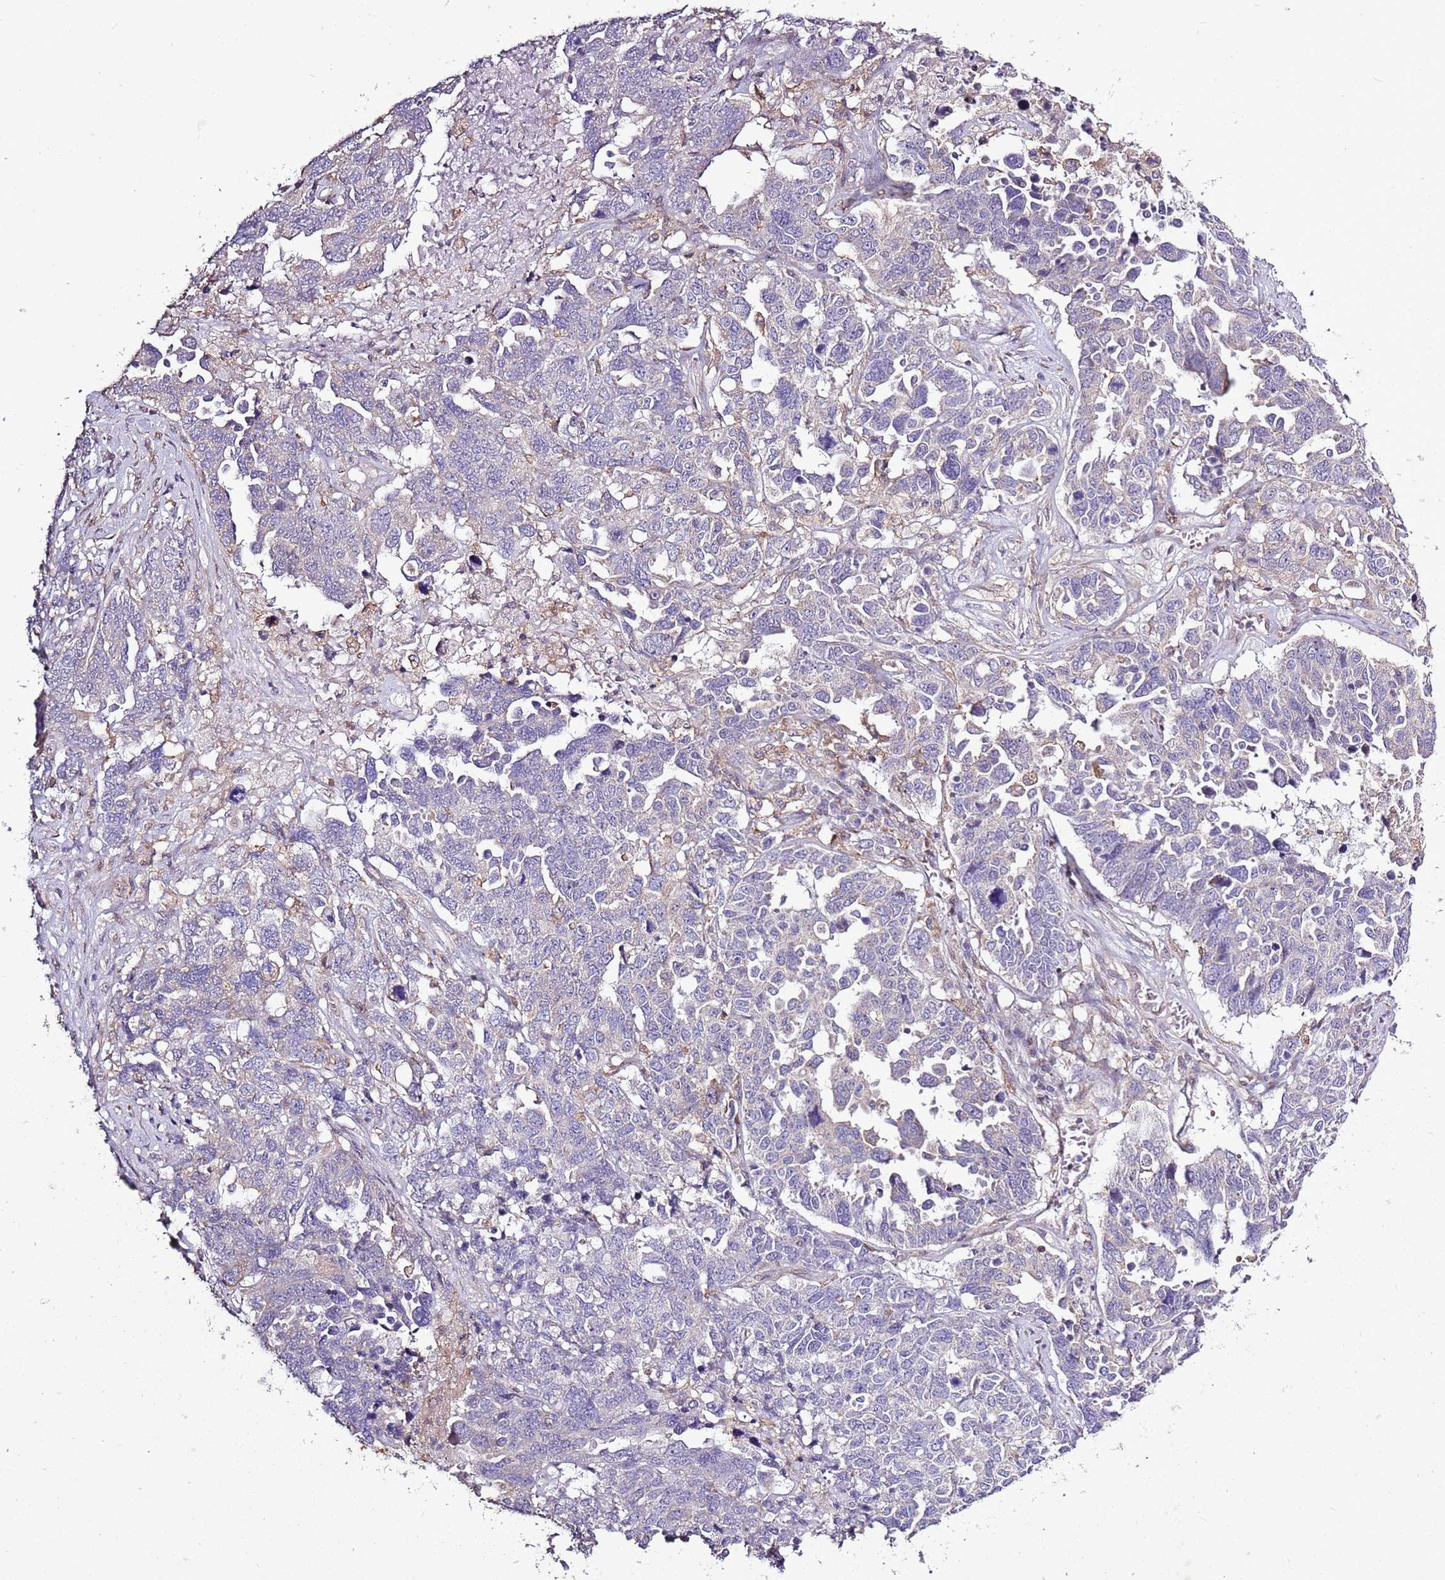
{"staining": {"intensity": "negative", "quantity": "none", "location": "none"}, "tissue": "ovarian cancer", "cell_type": "Tumor cells", "image_type": "cancer", "snomed": [{"axis": "morphology", "description": "Carcinoma, endometroid"}, {"axis": "topography", "description": "Ovary"}], "caption": "An immunohistochemistry (IHC) image of endometroid carcinoma (ovarian) is shown. There is no staining in tumor cells of endometroid carcinoma (ovarian). (DAB immunohistochemistry visualized using brightfield microscopy, high magnification).", "gene": "CAPN9", "patient": {"sex": "female", "age": 62}}